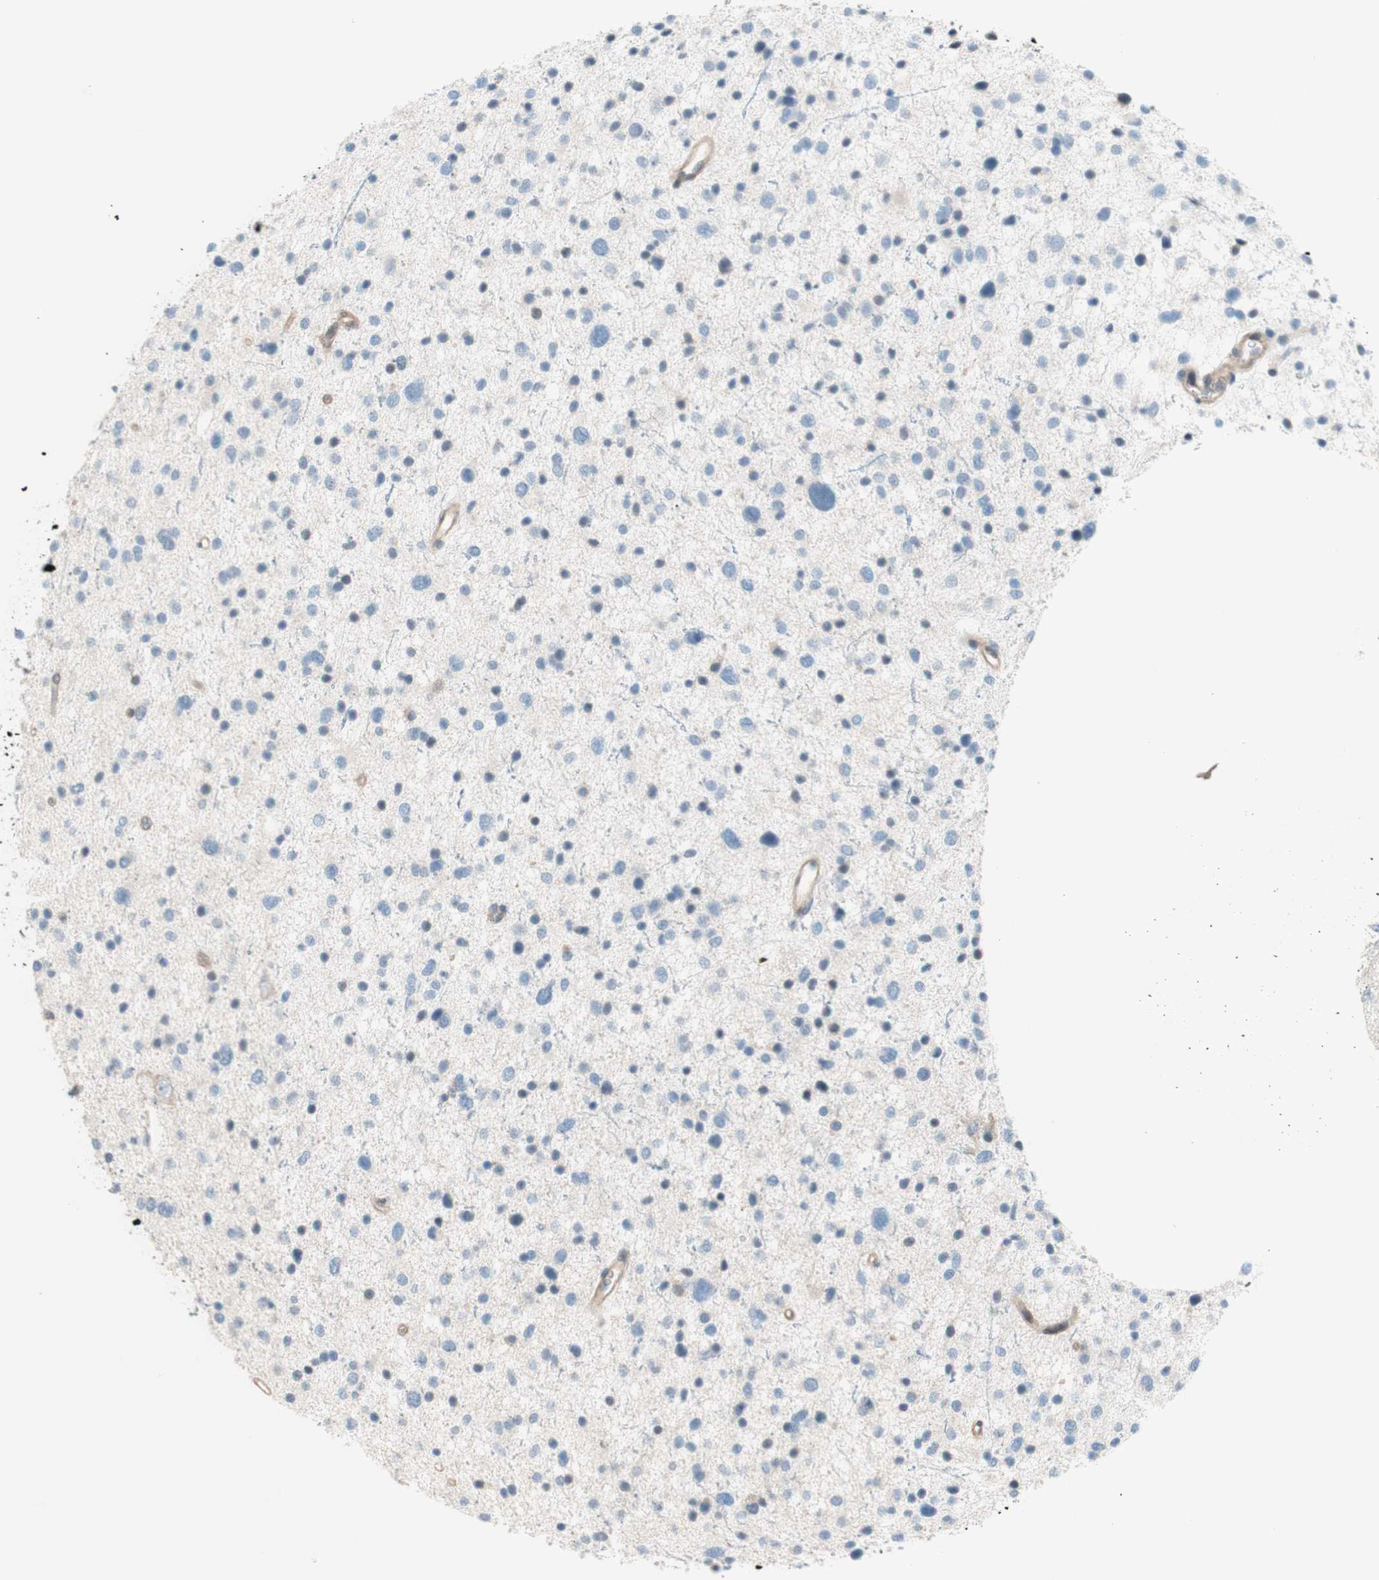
{"staining": {"intensity": "negative", "quantity": "none", "location": "none"}, "tissue": "glioma", "cell_type": "Tumor cells", "image_type": "cancer", "snomed": [{"axis": "morphology", "description": "Glioma, malignant, Low grade"}, {"axis": "topography", "description": "Brain"}], "caption": "Immunohistochemistry micrograph of glioma stained for a protein (brown), which reveals no expression in tumor cells.", "gene": "JPH1", "patient": {"sex": "female", "age": 37}}